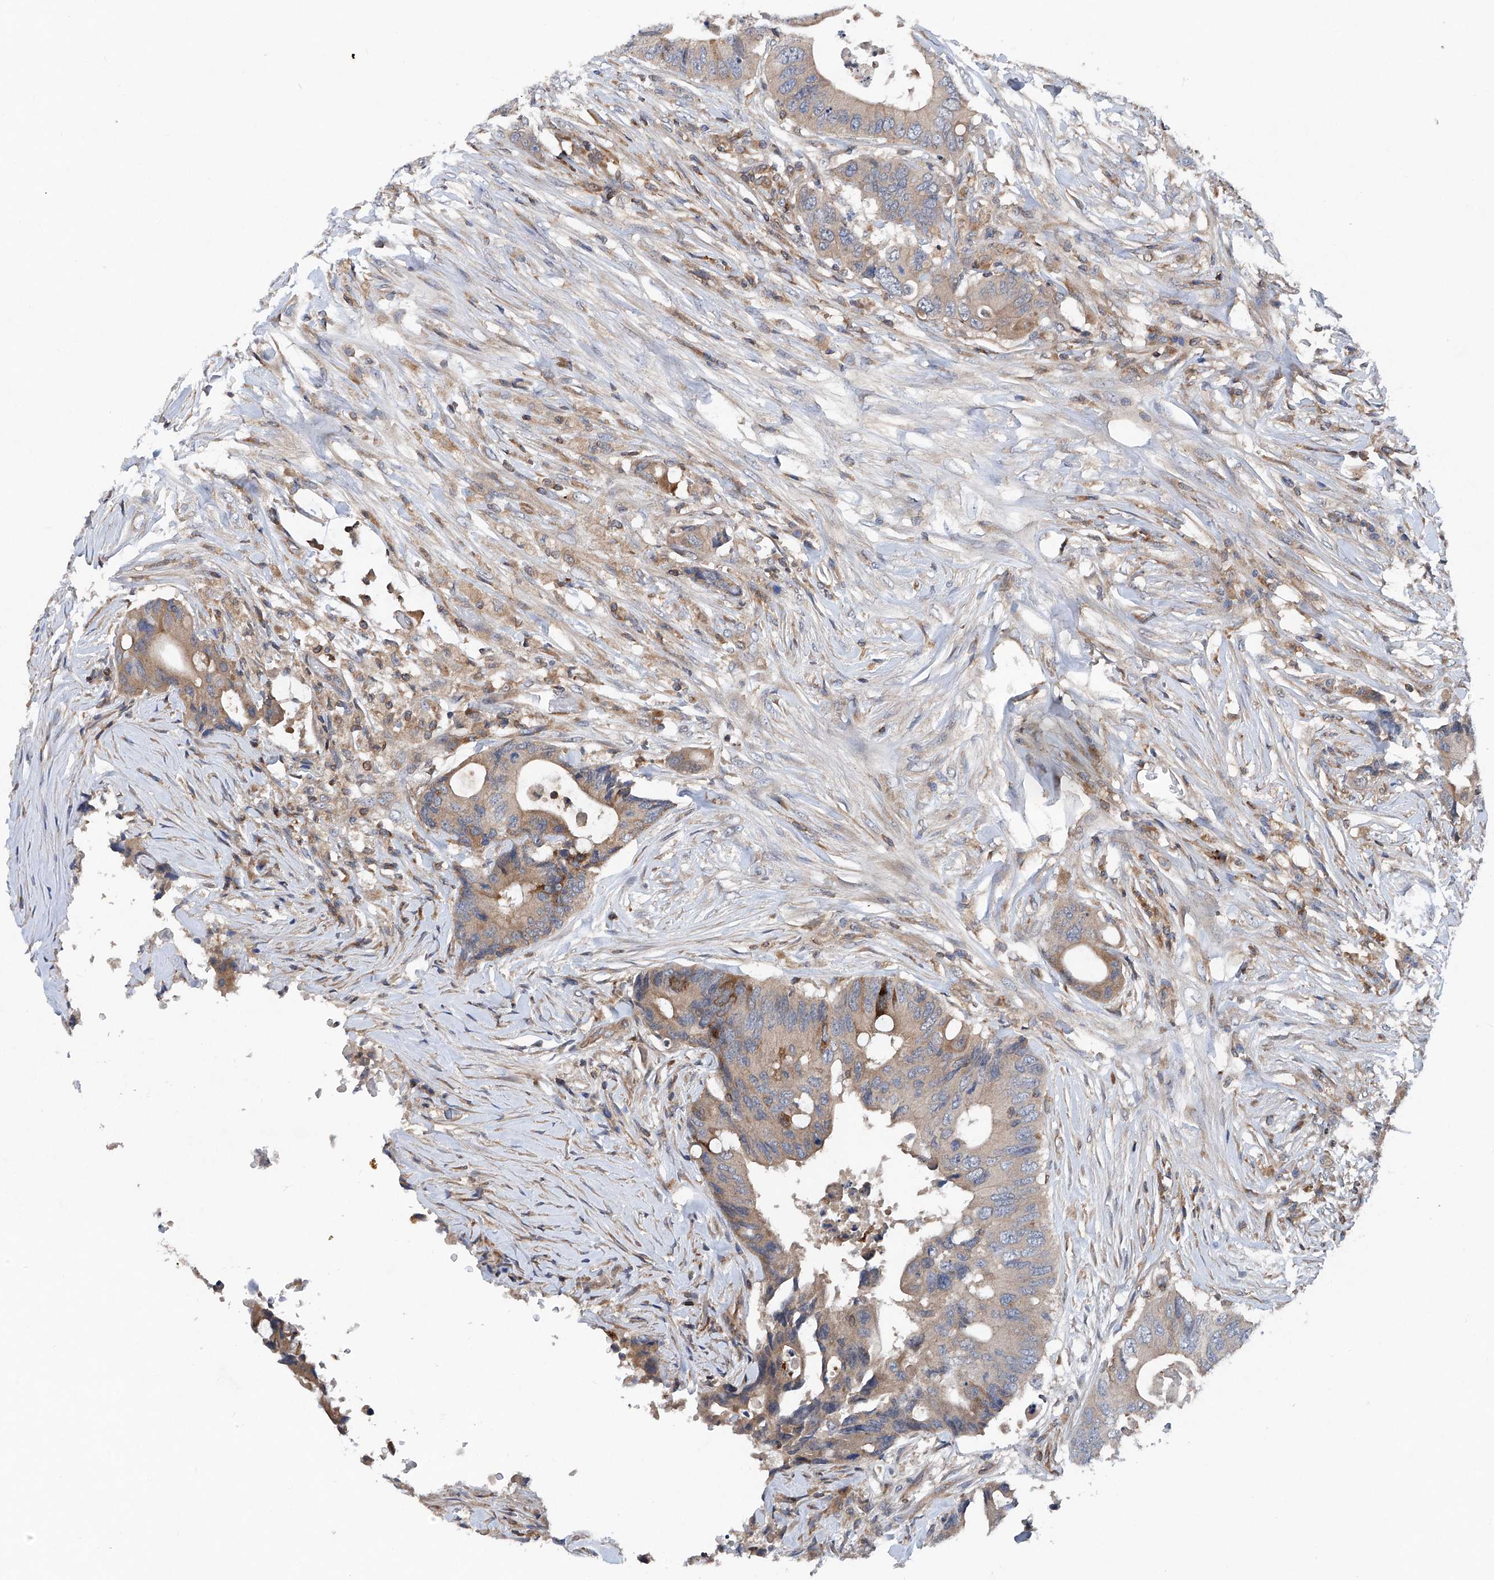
{"staining": {"intensity": "moderate", "quantity": "<25%", "location": "cytoplasmic/membranous"}, "tissue": "colorectal cancer", "cell_type": "Tumor cells", "image_type": "cancer", "snomed": [{"axis": "morphology", "description": "Adenocarcinoma, NOS"}, {"axis": "topography", "description": "Colon"}], "caption": "IHC micrograph of colorectal cancer (adenocarcinoma) stained for a protein (brown), which reveals low levels of moderate cytoplasmic/membranous expression in about <25% of tumor cells.", "gene": "TRIM38", "patient": {"sex": "male", "age": 71}}